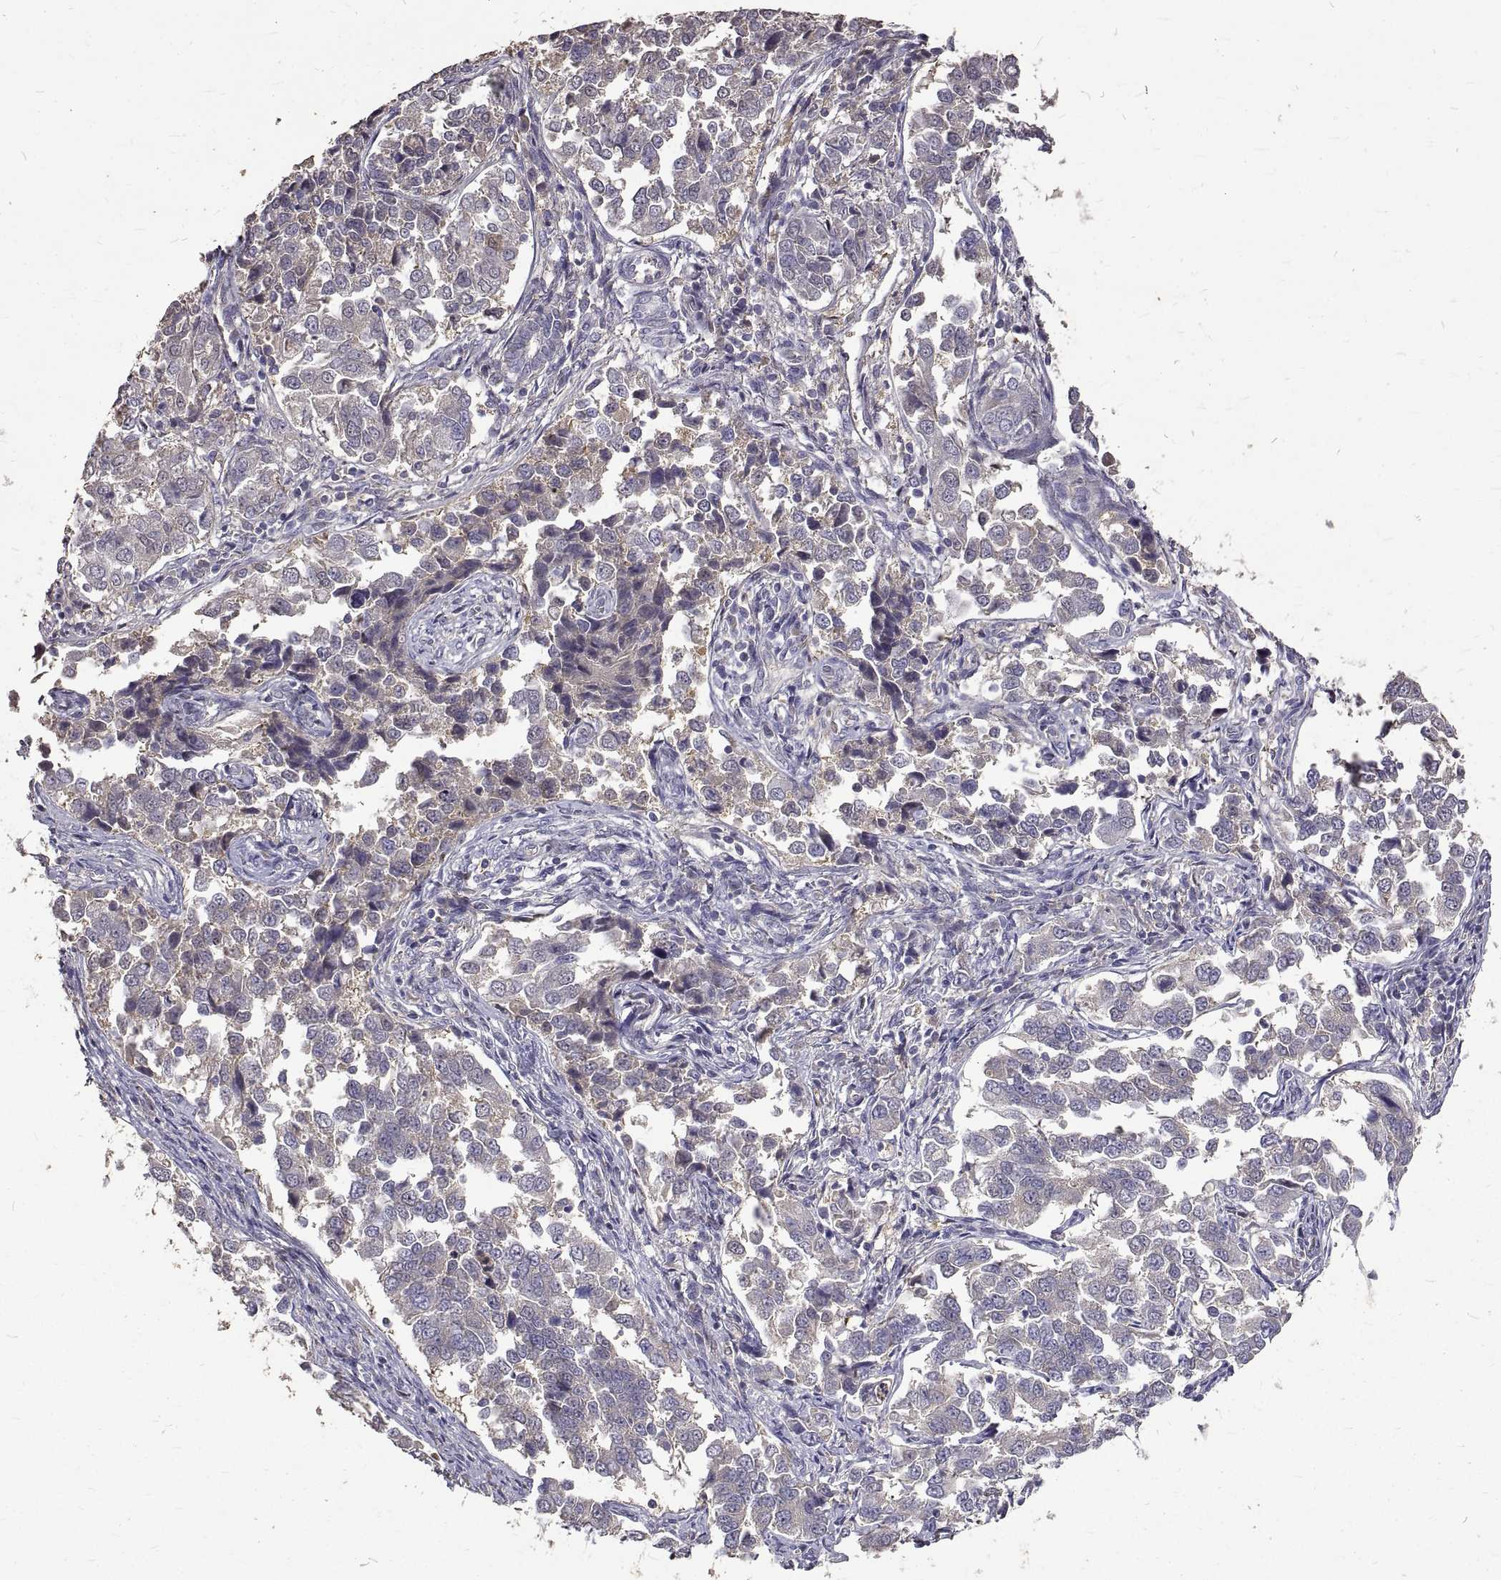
{"staining": {"intensity": "negative", "quantity": "none", "location": "none"}, "tissue": "endometrial cancer", "cell_type": "Tumor cells", "image_type": "cancer", "snomed": [{"axis": "morphology", "description": "Adenocarcinoma, NOS"}, {"axis": "topography", "description": "Endometrium"}], "caption": "A histopathology image of adenocarcinoma (endometrial) stained for a protein reveals no brown staining in tumor cells.", "gene": "PEA15", "patient": {"sex": "female", "age": 43}}